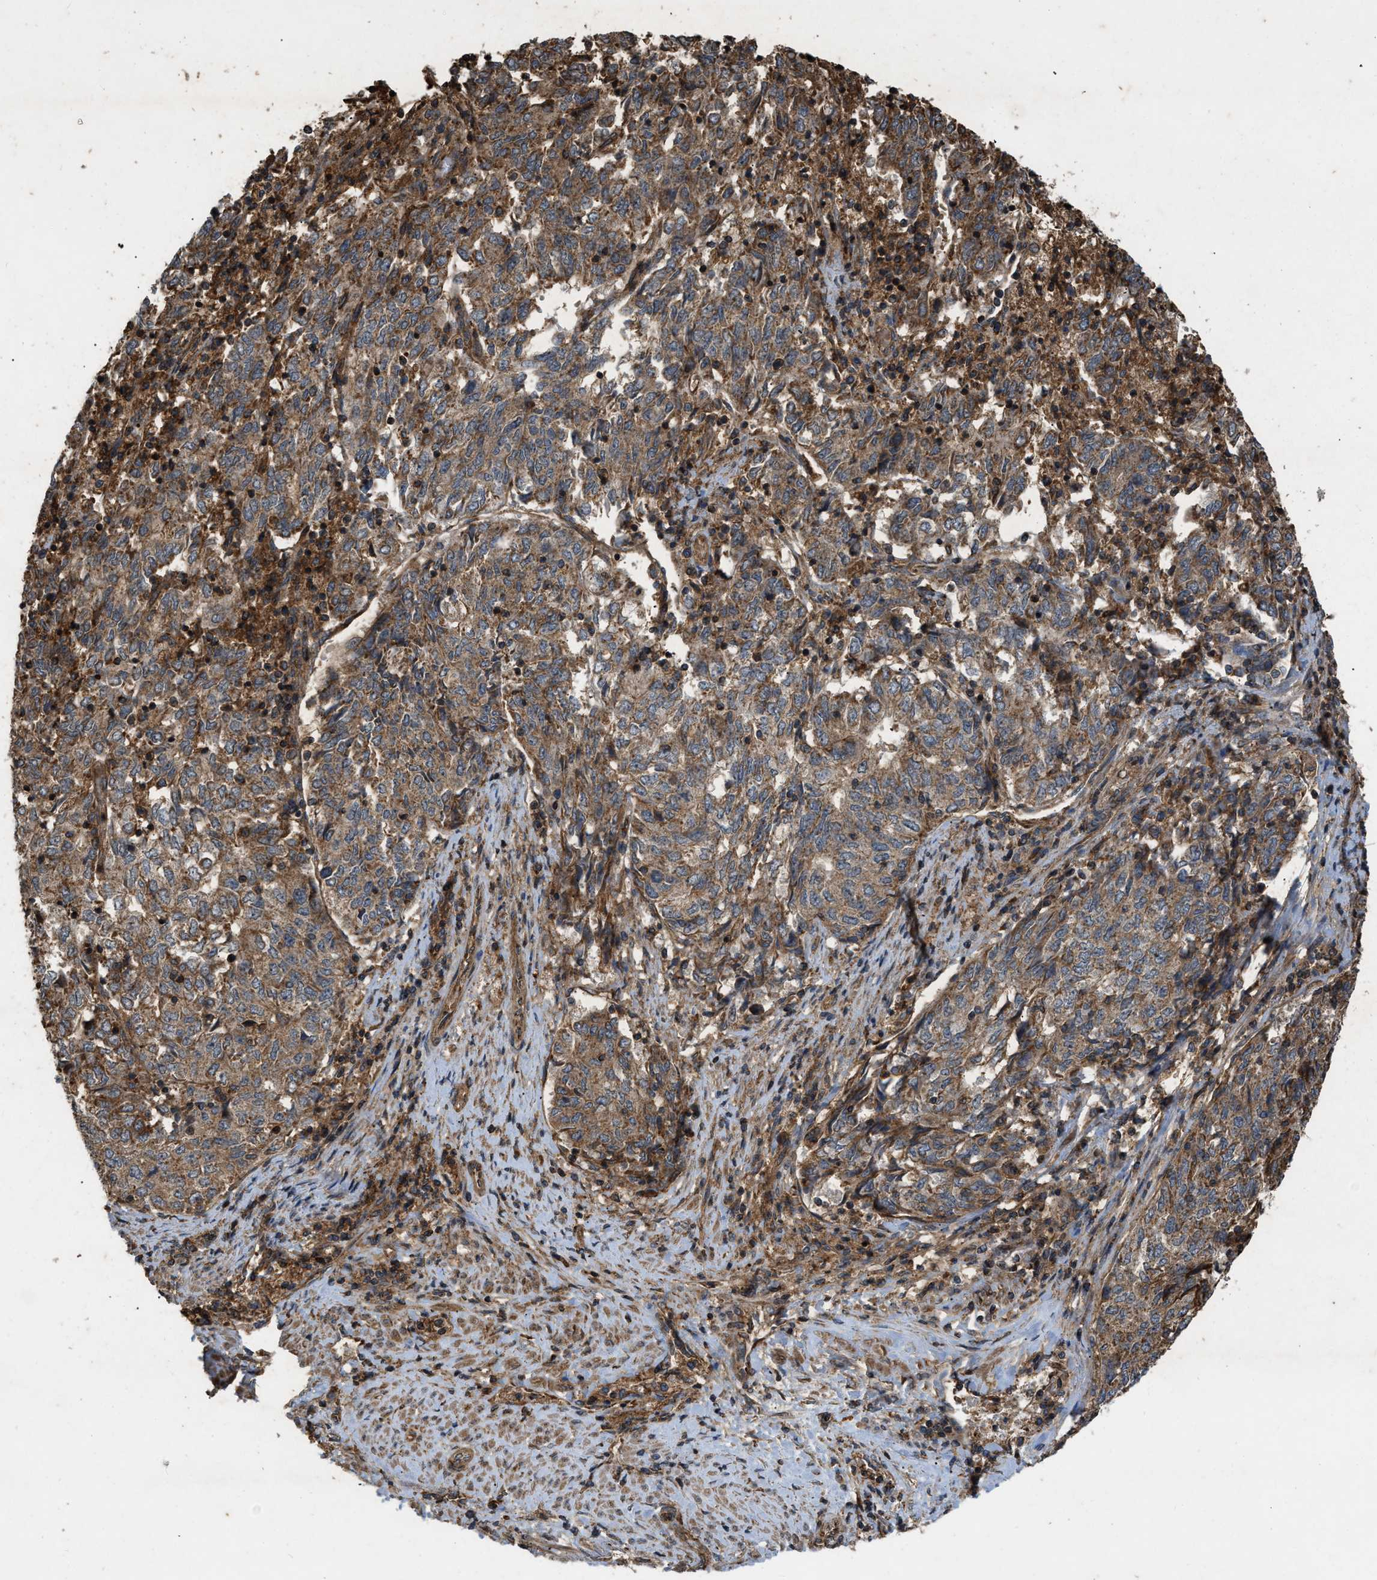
{"staining": {"intensity": "moderate", "quantity": ">75%", "location": "cytoplasmic/membranous"}, "tissue": "endometrial cancer", "cell_type": "Tumor cells", "image_type": "cancer", "snomed": [{"axis": "morphology", "description": "Adenocarcinoma, NOS"}, {"axis": "topography", "description": "Endometrium"}], "caption": "Immunohistochemical staining of human endometrial adenocarcinoma displays medium levels of moderate cytoplasmic/membranous protein positivity in about >75% of tumor cells.", "gene": "GNB4", "patient": {"sex": "female", "age": 80}}